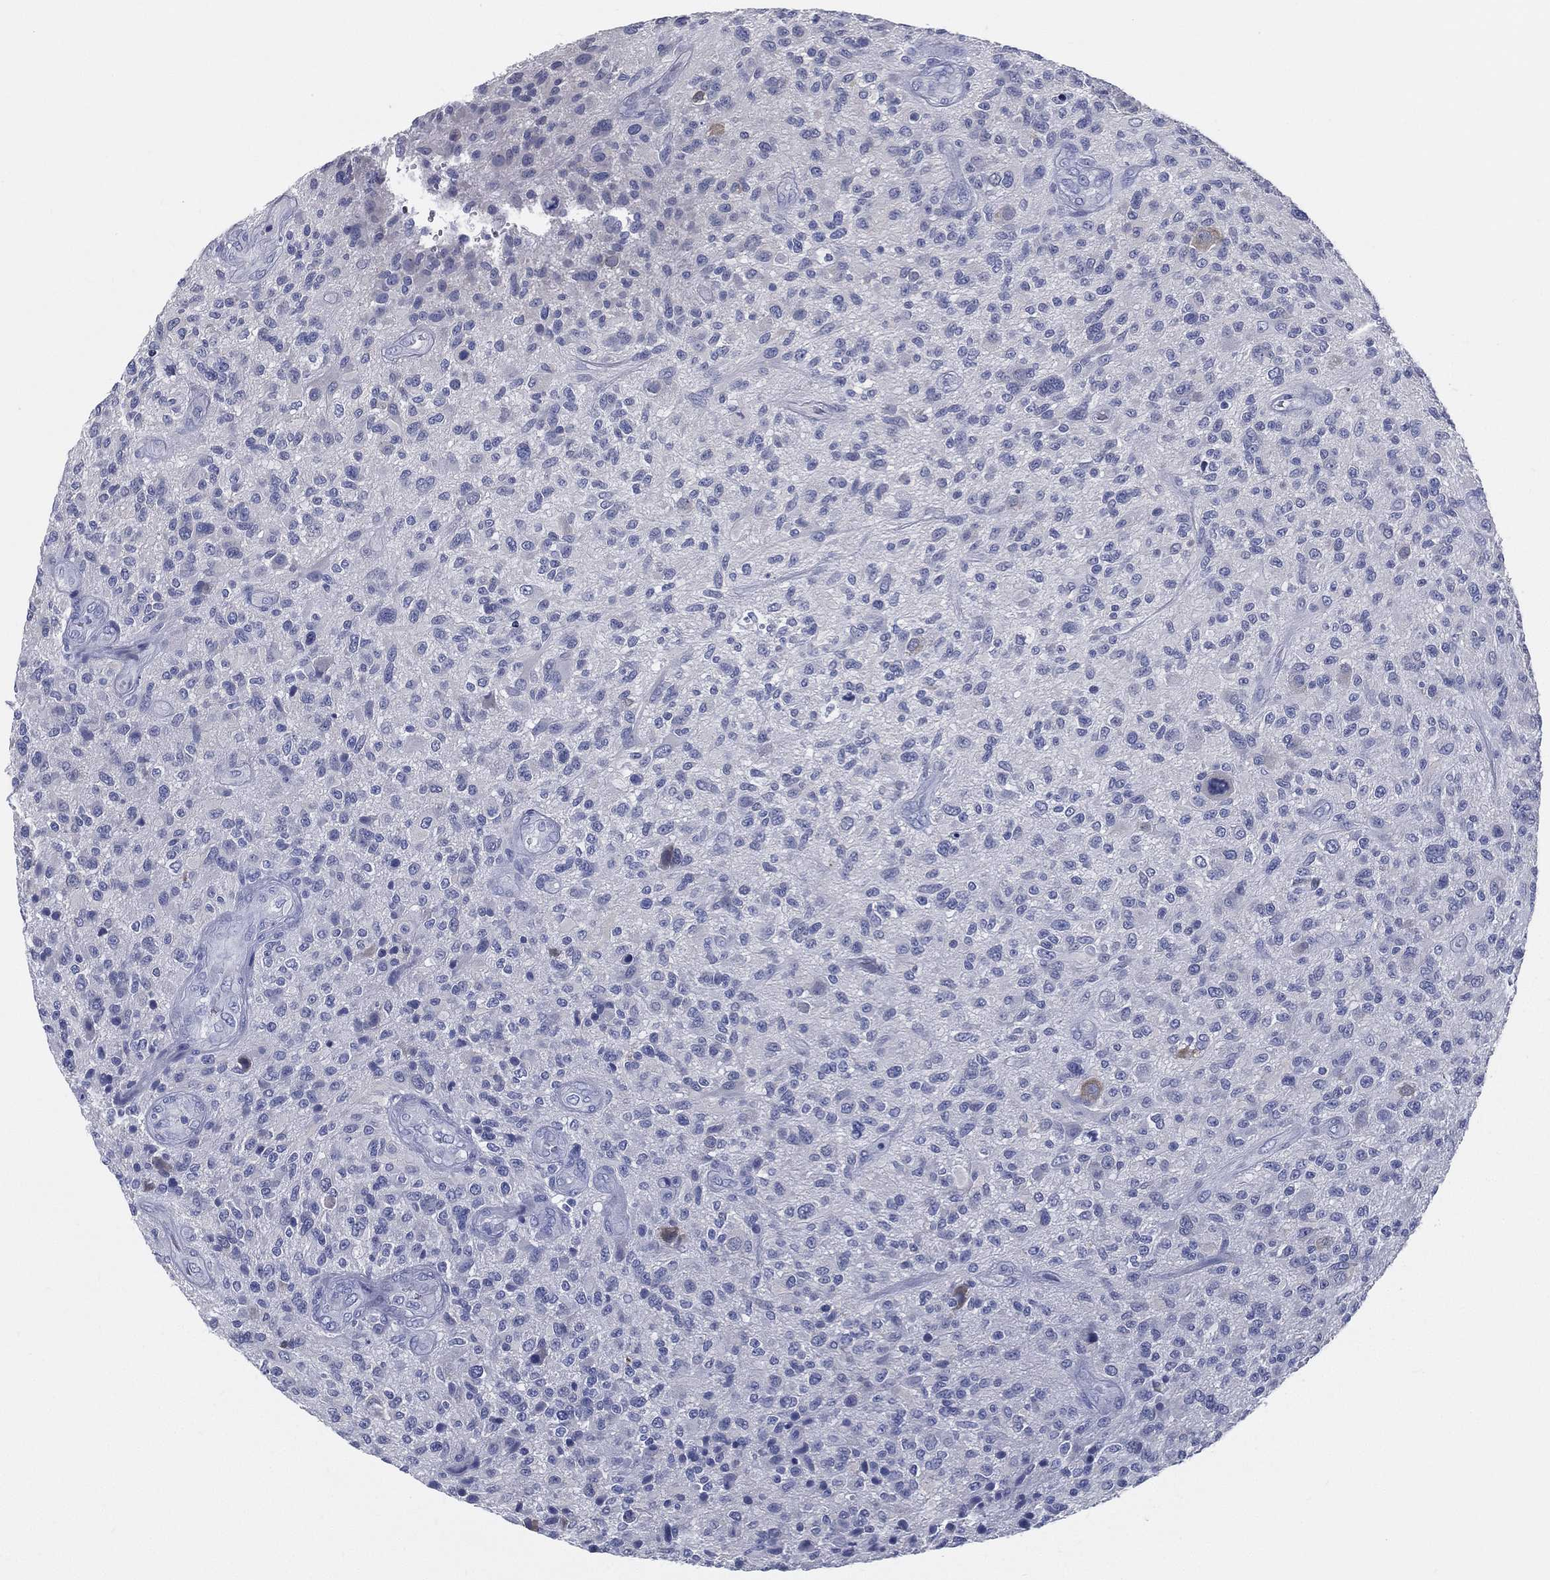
{"staining": {"intensity": "negative", "quantity": "none", "location": "none"}, "tissue": "glioma", "cell_type": "Tumor cells", "image_type": "cancer", "snomed": [{"axis": "morphology", "description": "Glioma, malignant, High grade"}, {"axis": "topography", "description": "Brain"}], "caption": "The IHC photomicrograph has no significant staining in tumor cells of malignant glioma (high-grade) tissue.", "gene": "STS", "patient": {"sex": "male", "age": 47}}